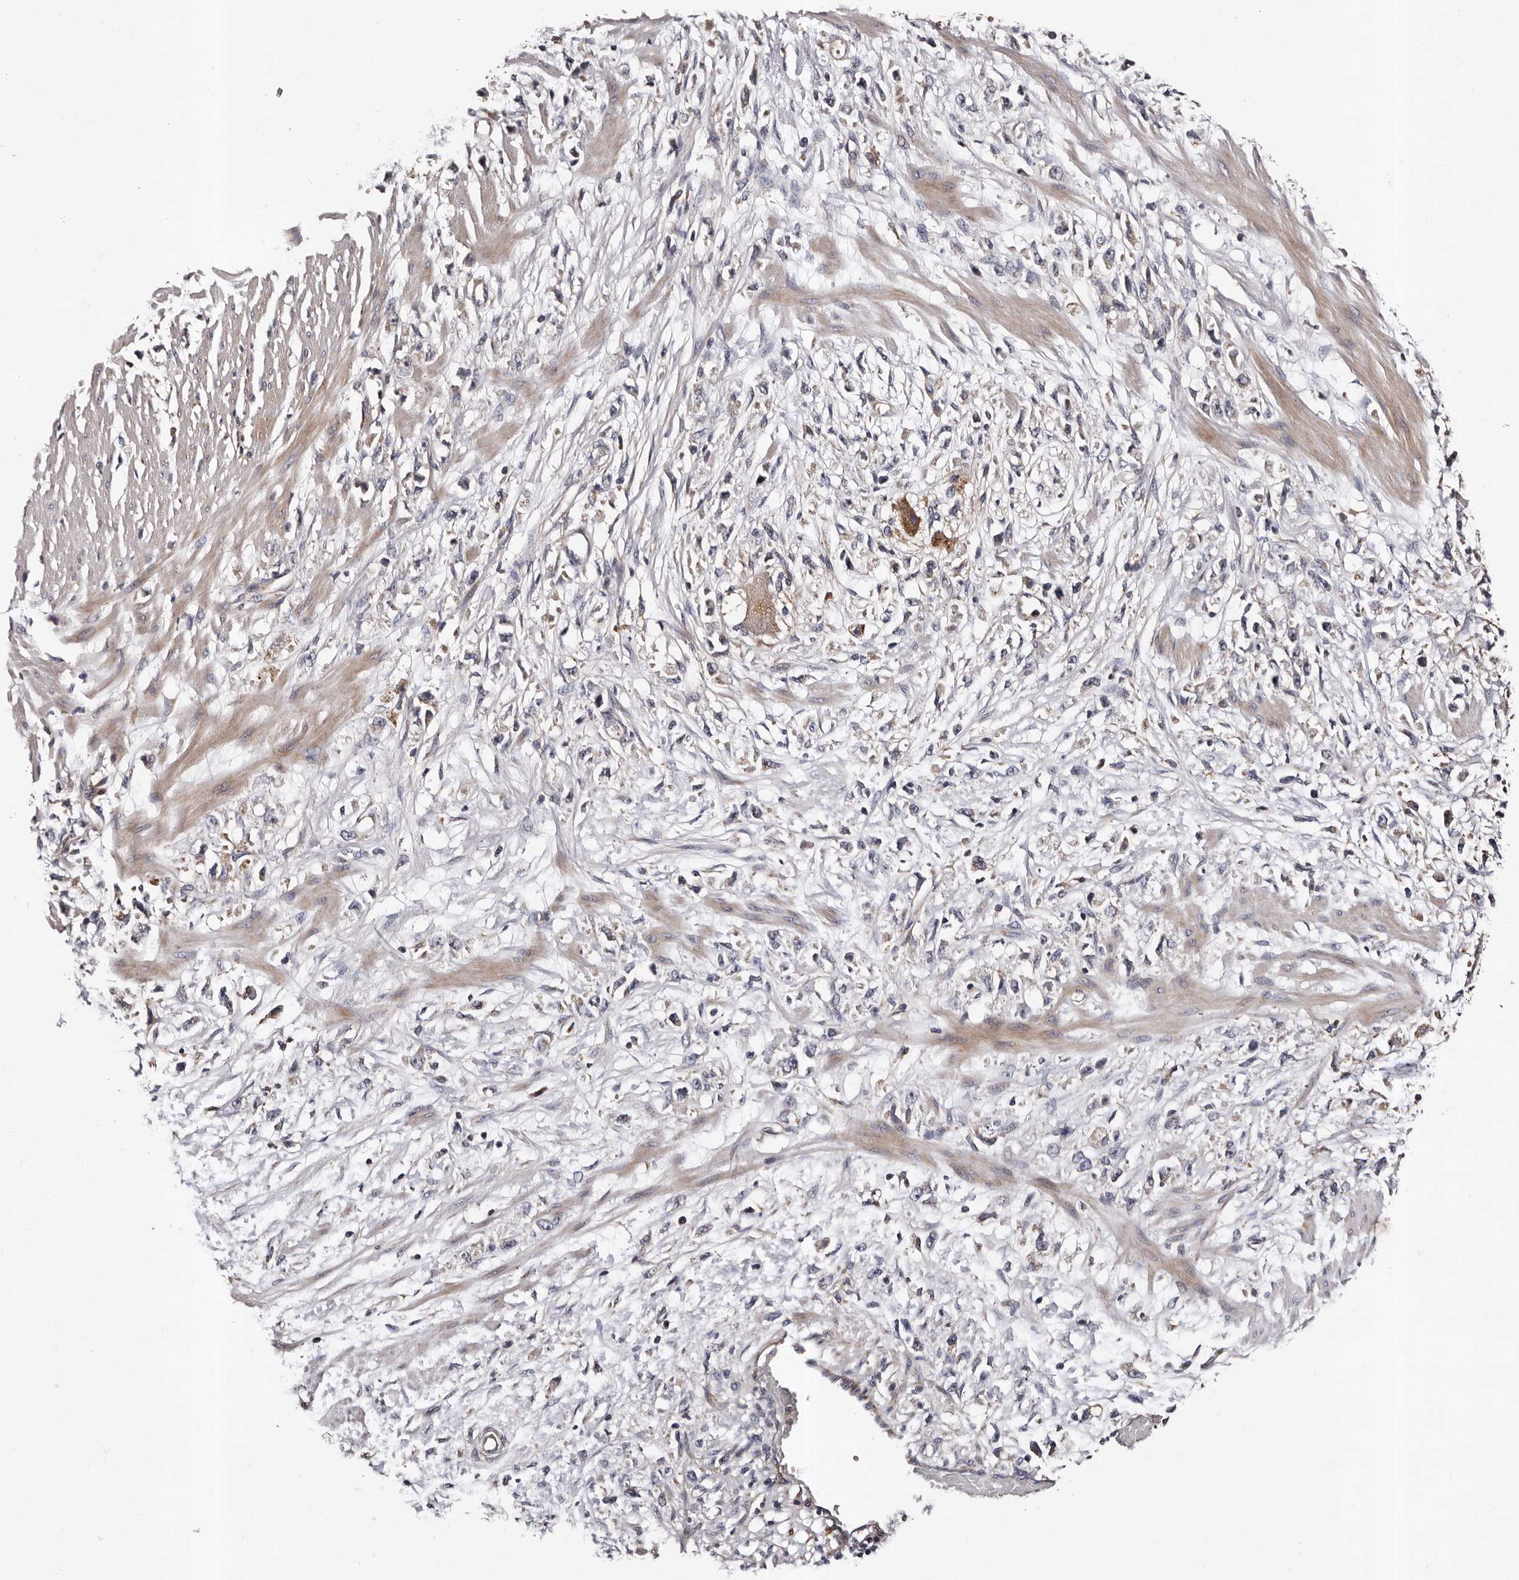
{"staining": {"intensity": "weak", "quantity": "<25%", "location": "cytoplasmic/membranous"}, "tissue": "stomach cancer", "cell_type": "Tumor cells", "image_type": "cancer", "snomed": [{"axis": "morphology", "description": "Adenocarcinoma, NOS"}, {"axis": "topography", "description": "Stomach"}], "caption": "IHC micrograph of neoplastic tissue: human stomach adenocarcinoma stained with DAB (3,3'-diaminobenzidine) exhibits no significant protein positivity in tumor cells.", "gene": "ADCK5", "patient": {"sex": "female", "age": 59}}